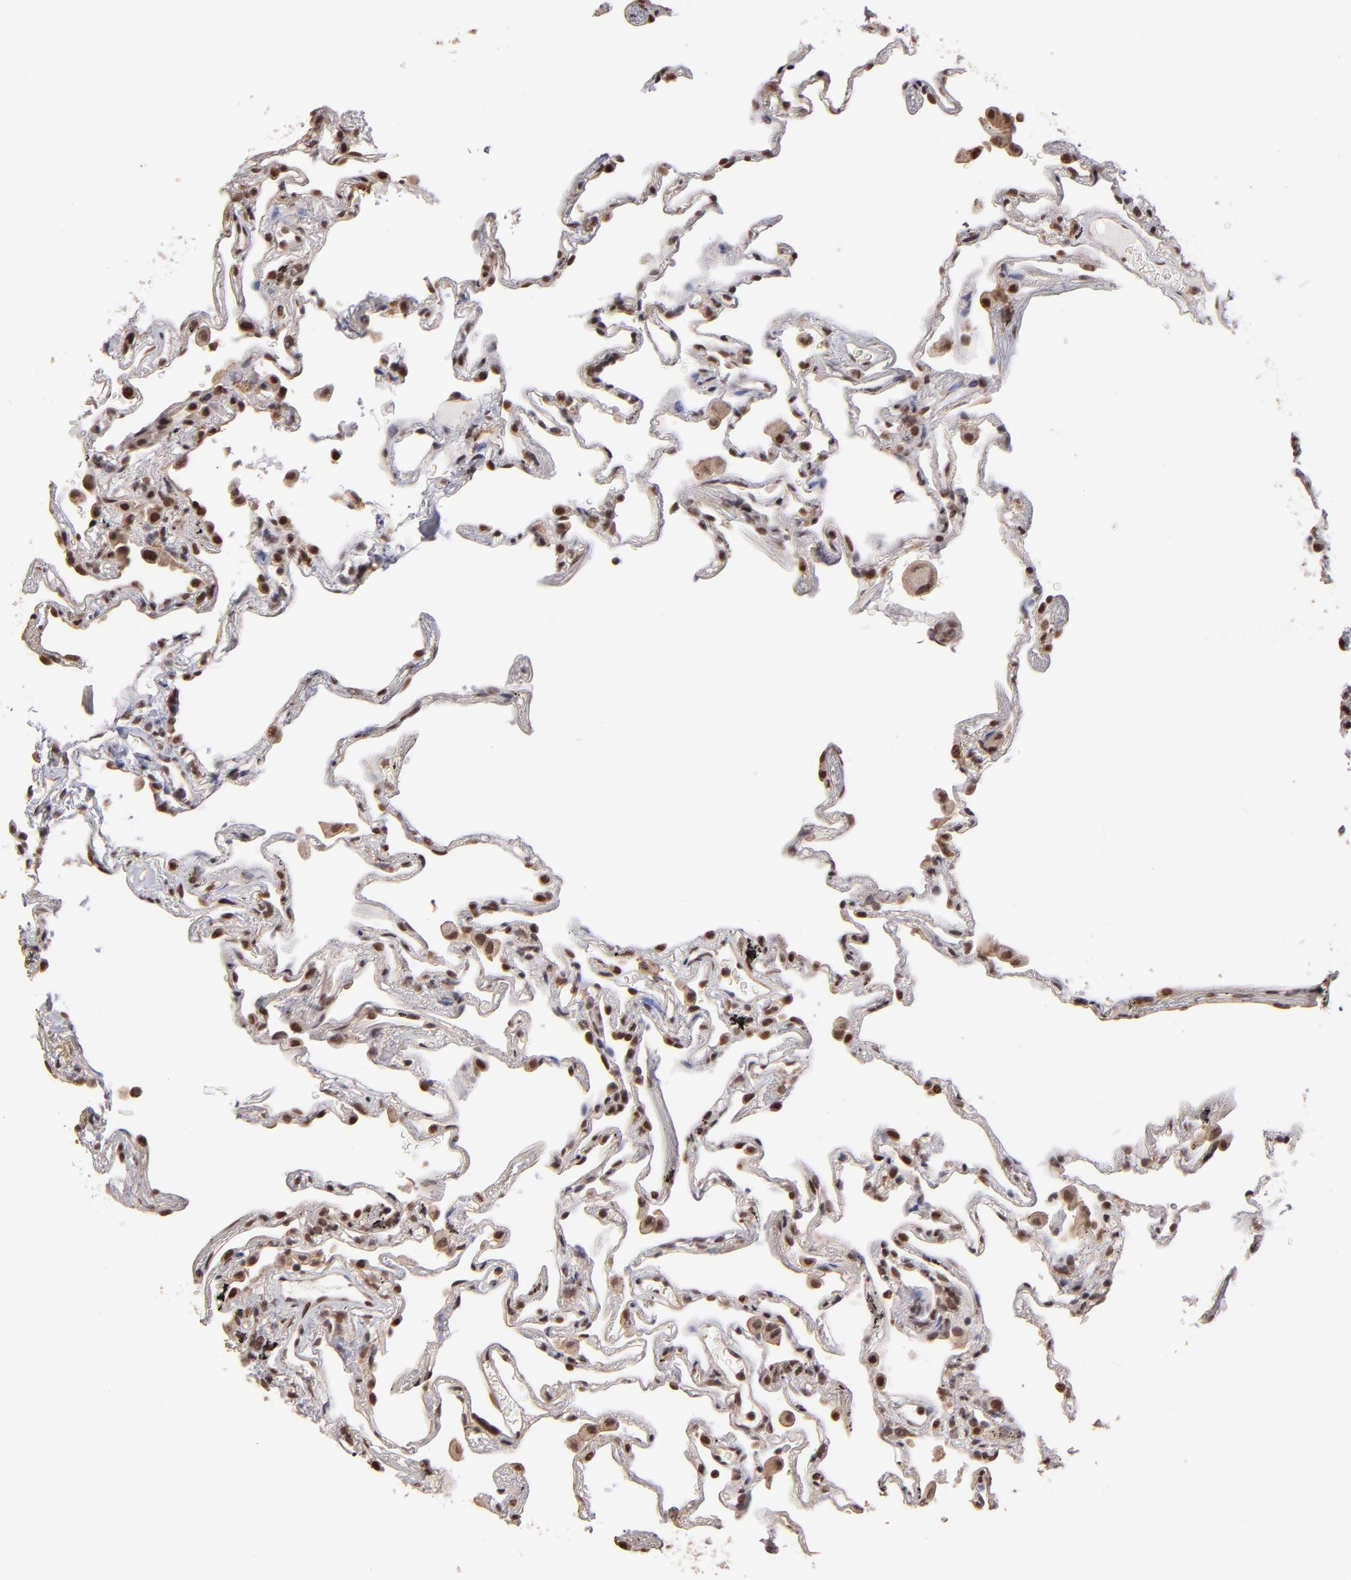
{"staining": {"intensity": "moderate", "quantity": ">75%", "location": "nuclear"}, "tissue": "lung", "cell_type": "Alveolar cells", "image_type": "normal", "snomed": [{"axis": "morphology", "description": "Normal tissue, NOS"}, {"axis": "morphology", "description": "Inflammation, NOS"}, {"axis": "topography", "description": "Lung"}], "caption": "A photomicrograph showing moderate nuclear staining in approximately >75% of alveolar cells in unremarkable lung, as visualized by brown immunohistochemical staining.", "gene": "TERF2", "patient": {"sex": "male", "age": 69}}